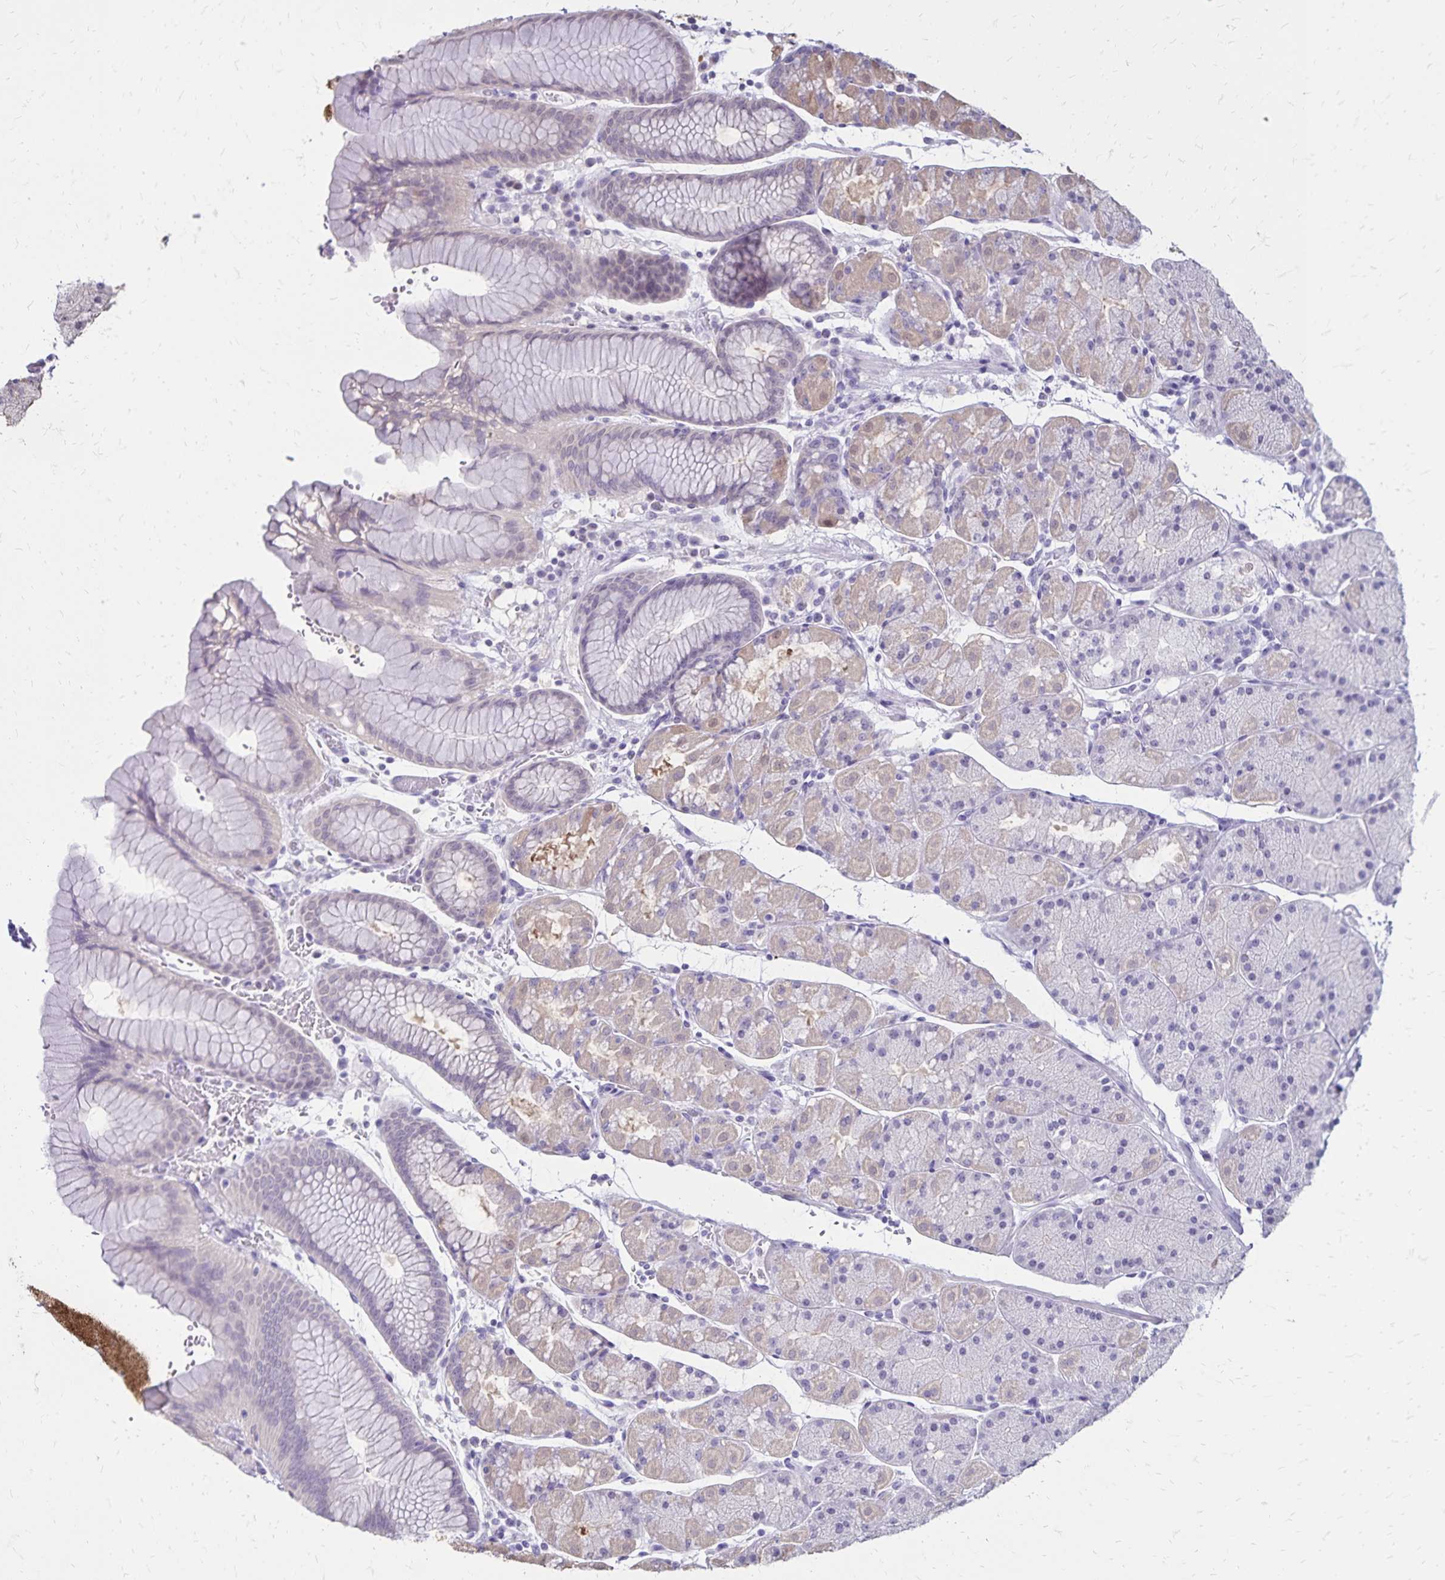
{"staining": {"intensity": "weak", "quantity": "<25%", "location": "cytoplasmic/membranous"}, "tissue": "stomach", "cell_type": "Glandular cells", "image_type": "normal", "snomed": [{"axis": "morphology", "description": "Normal tissue, NOS"}, {"axis": "topography", "description": "Stomach, upper"}, {"axis": "topography", "description": "Stomach"}], "caption": "The IHC image has no significant expression in glandular cells of stomach.", "gene": "SH3GL3", "patient": {"sex": "male", "age": 76}}